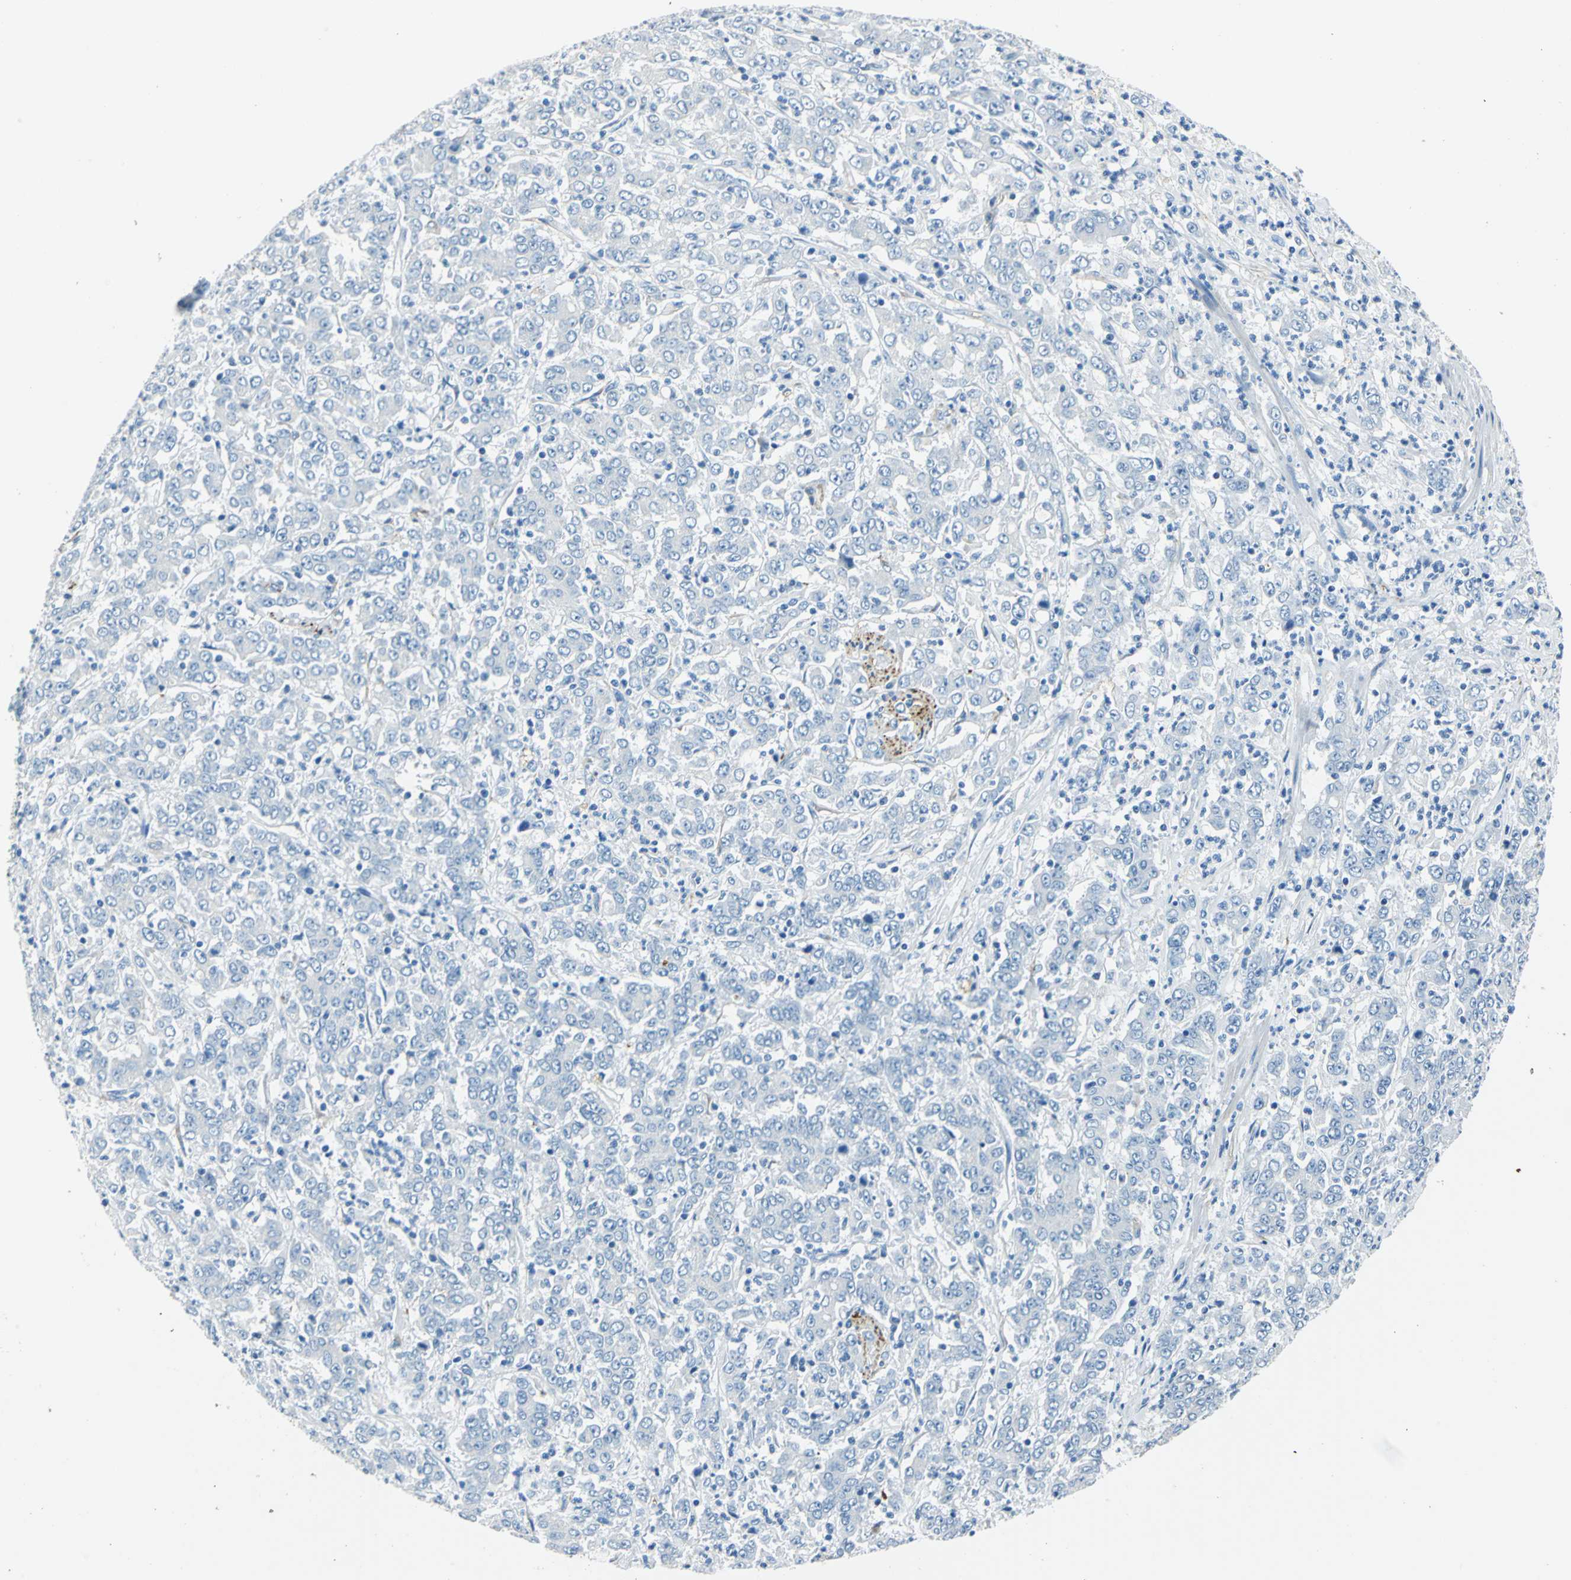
{"staining": {"intensity": "negative", "quantity": "none", "location": "none"}, "tissue": "stomach cancer", "cell_type": "Tumor cells", "image_type": "cancer", "snomed": [{"axis": "morphology", "description": "Adenocarcinoma, NOS"}, {"axis": "topography", "description": "Stomach, lower"}], "caption": "DAB immunohistochemical staining of human stomach cancer (adenocarcinoma) displays no significant staining in tumor cells.", "gene": "AKAP12", "patient": {"sex": "female", "age": 71}}